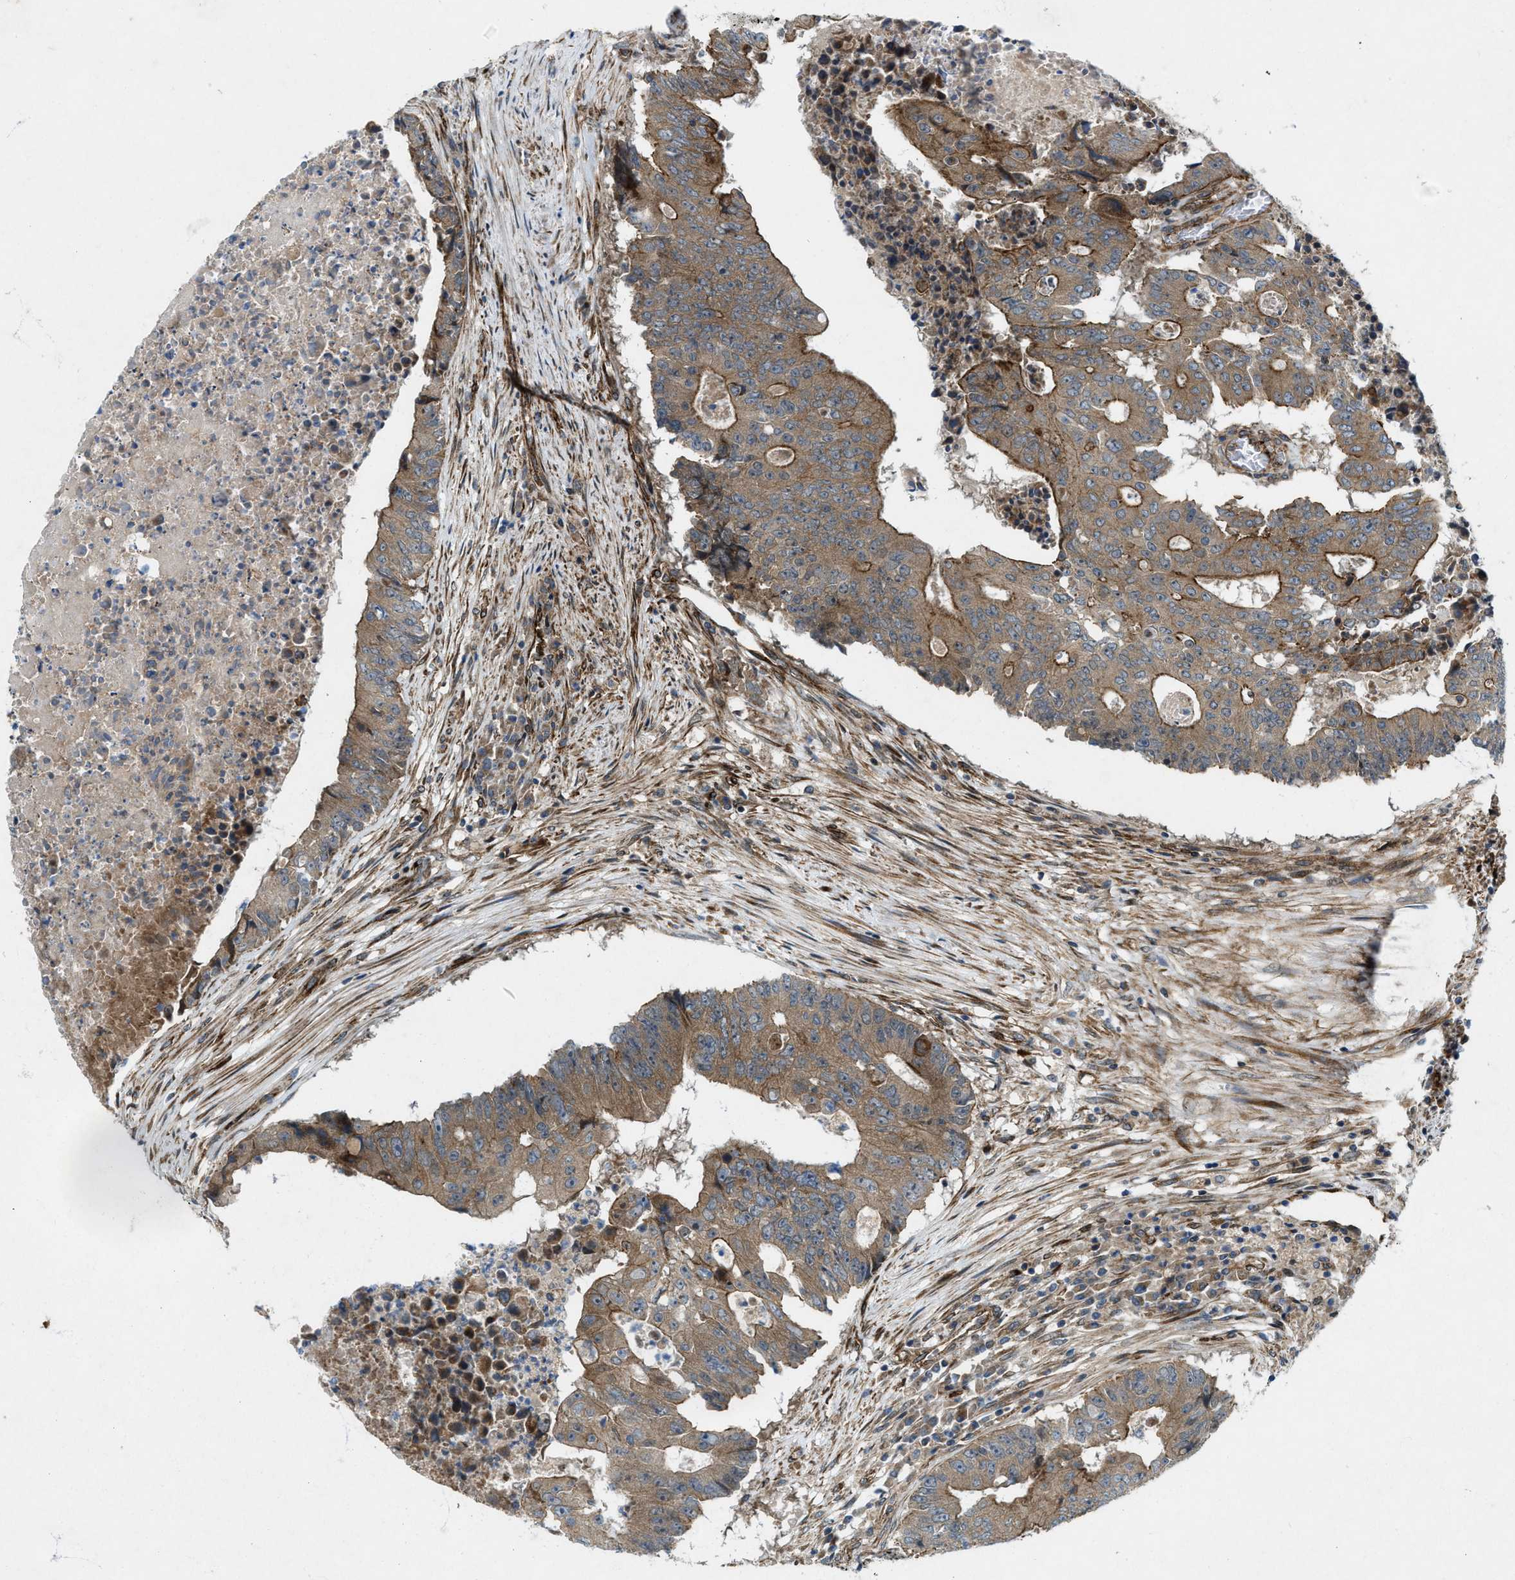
{"staining": {"intensity": "moderate", "quantity": ">75%", "location": "cytoplasmic/membranous"}, "tissue": "colorectal cancer", "cell_type": "Tumor cells", "image_type": "cancer", "snomed": [{"axis": "morphology", "description": "Adenocarcinoma, NOS"}, {"axis": "topography", "description": "Colon"}], "caption": "High-power microscopy captured an immunohistochemistry micrograph of colorectal cancer, revealing moderate cytoplasmic/membranous positivity in about >75% of tumor cells.", "gene": "URGCP", "patient": {"sex": "male", "age": 87}}